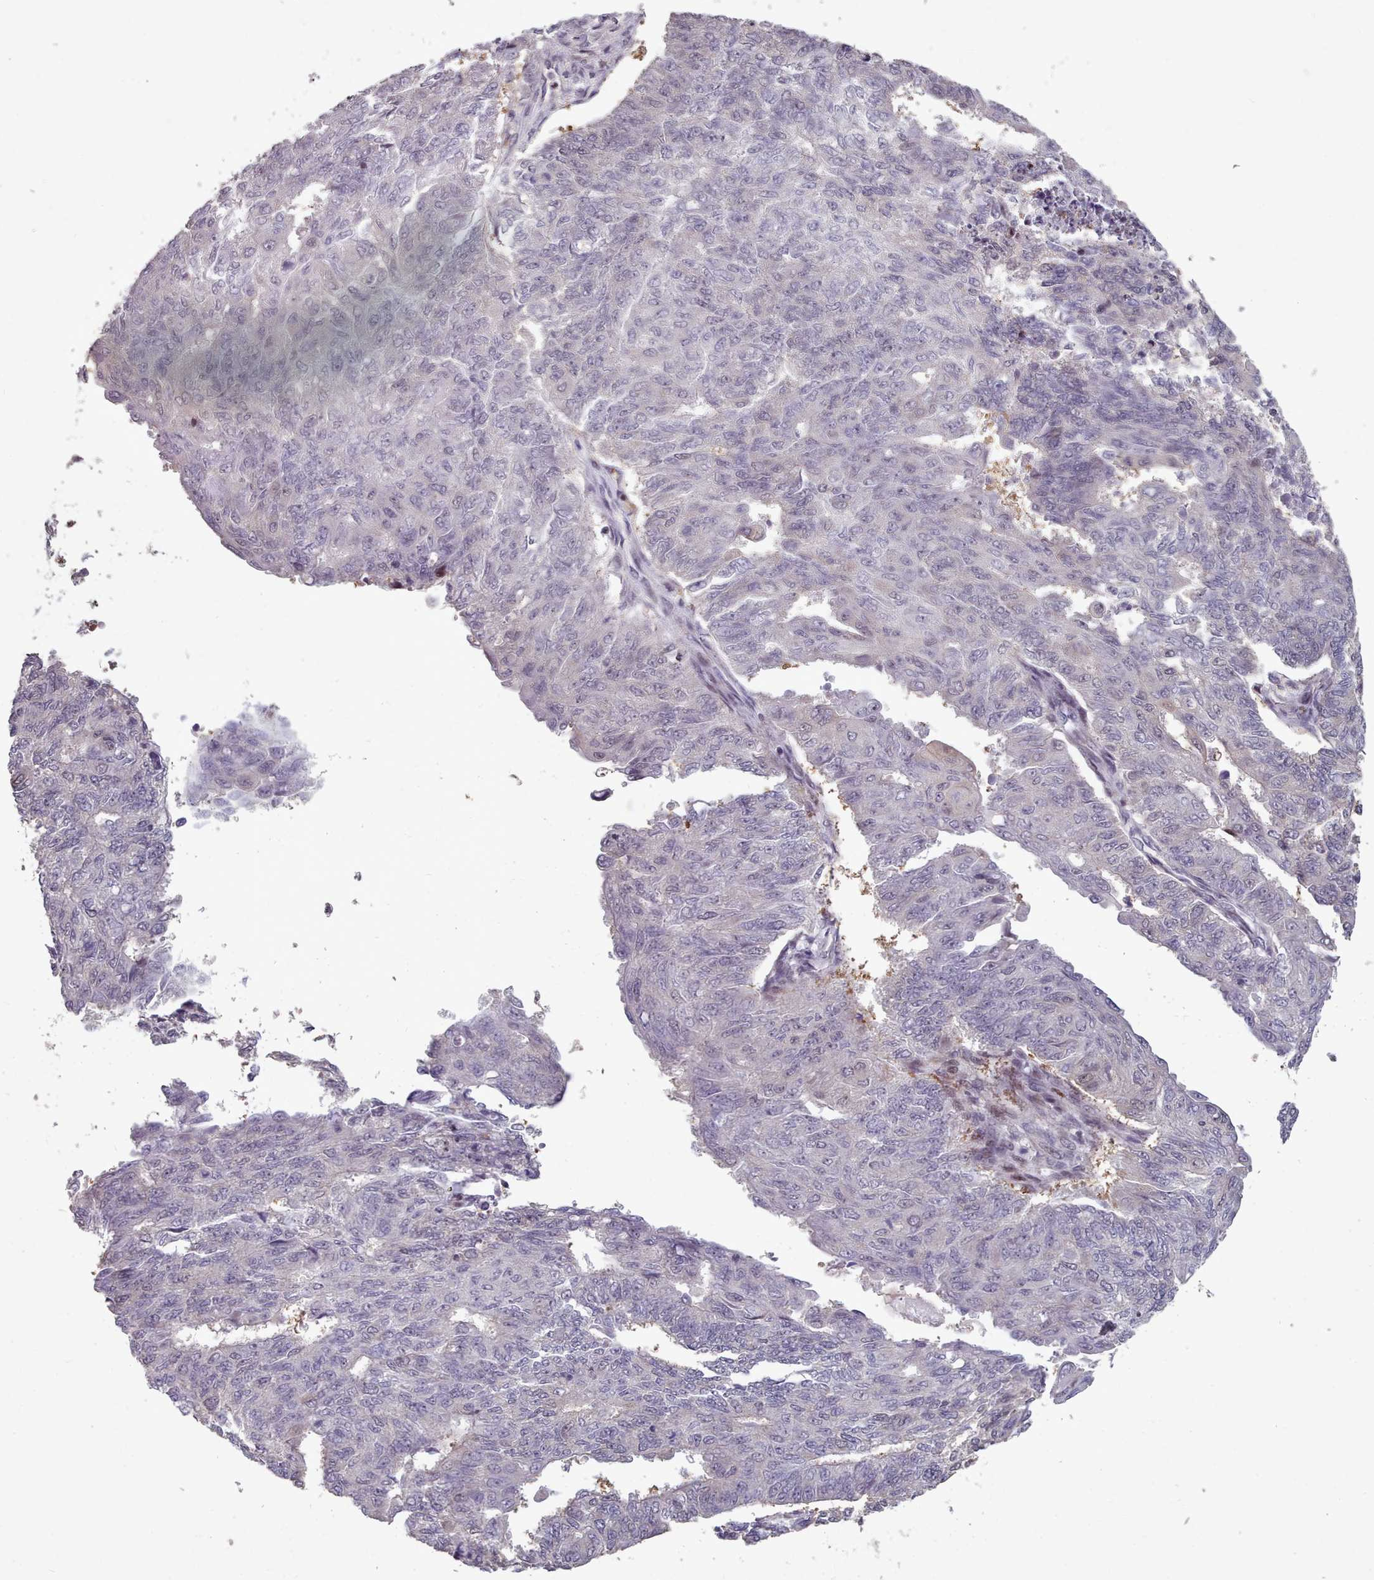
{"staining": {"intensity": "negative", "quantity": "none", "location": "none"}, "tissue": "endometrial cancer", "cell_type": "Tumor cells", "image_type": "cancer", "snomed": [{"axis": "morphology", "description": "Adenocarcinoma, NOS"}, {"axis": "topography", "description": "Endometrium"}], "caption": "Tumor cells show no significant expression in endometrial adenocarcinoma.", "gene": "ENSA", "patient": {"sex": "female", "age": 32}}